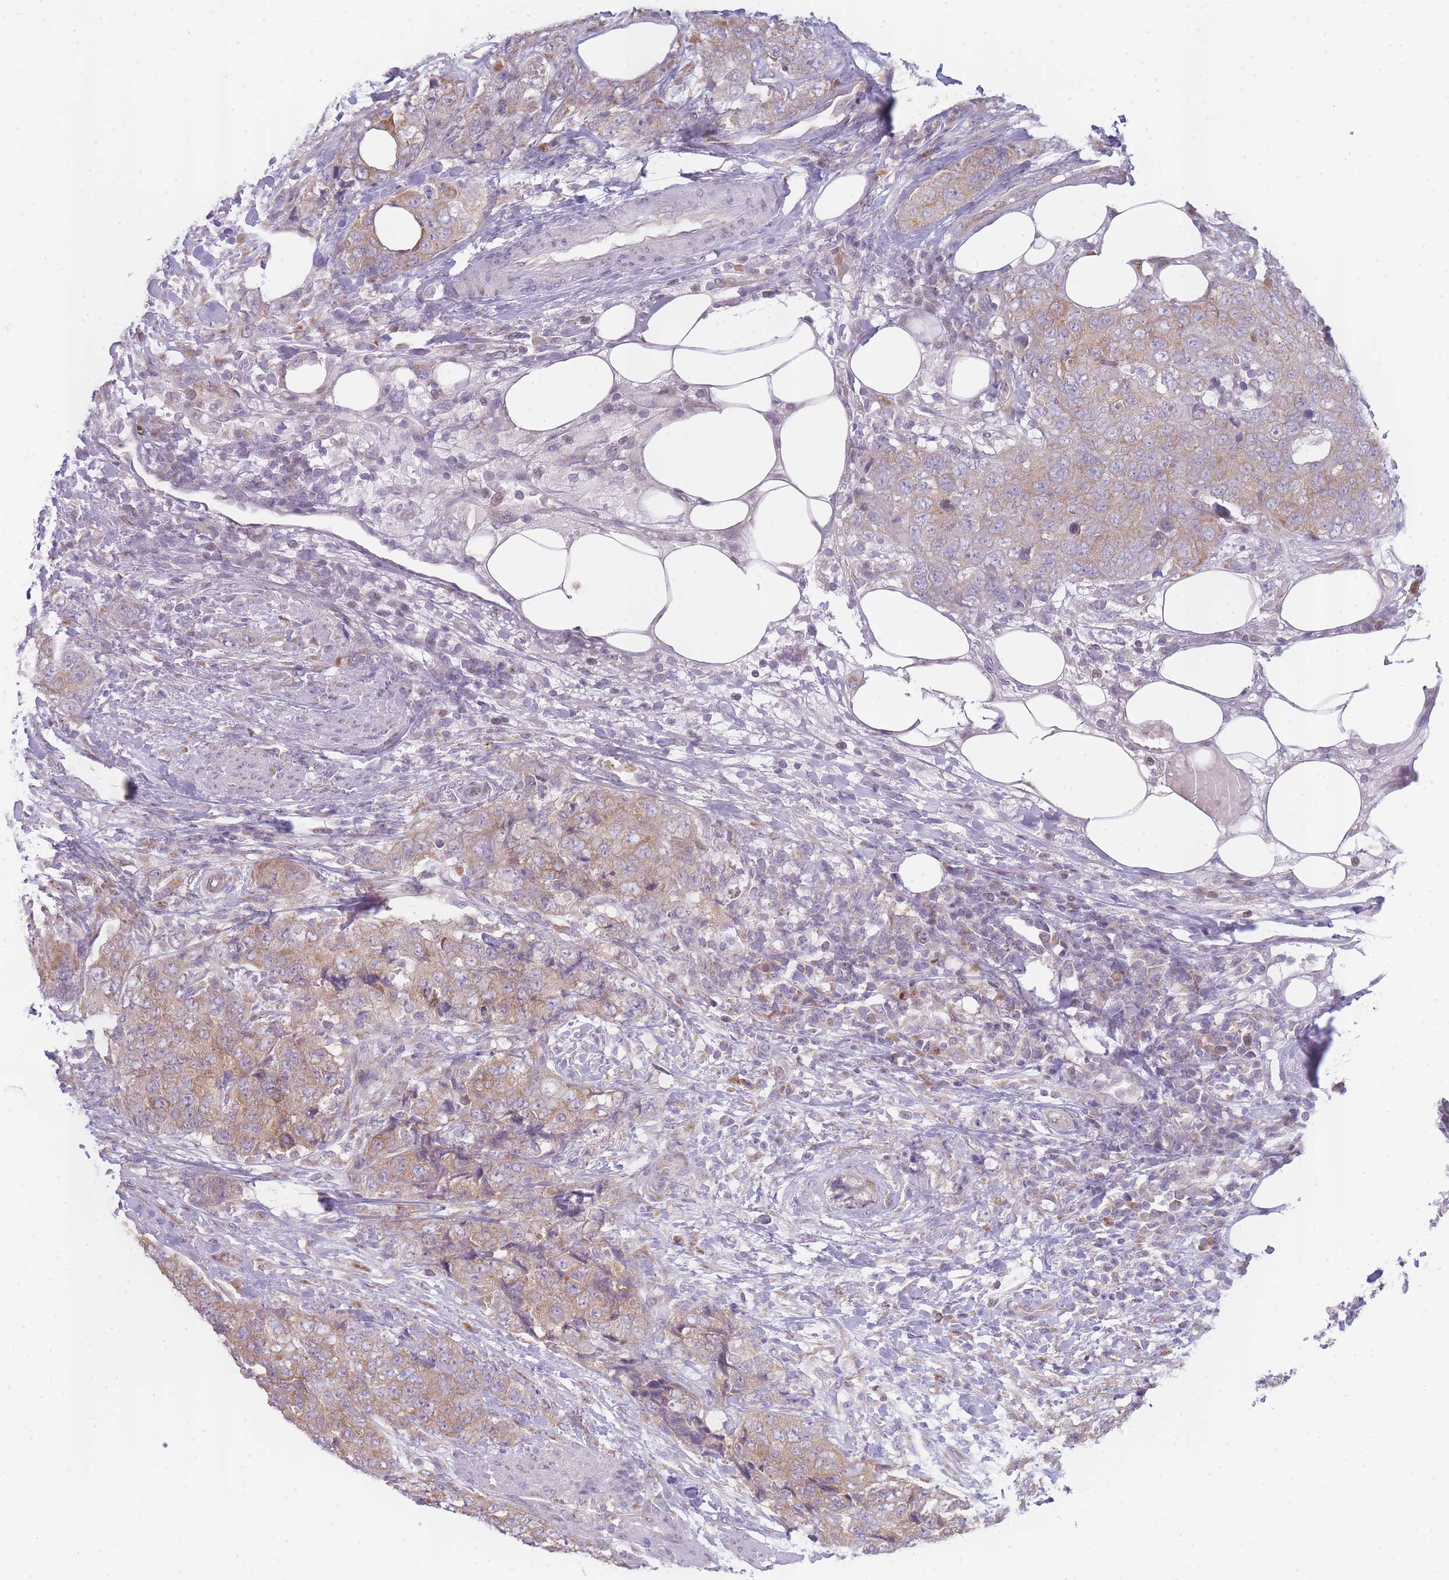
{"staining": {"intensity": "weak", "quantity": "25%-75%", "location": "cytoplasmic/membranous"}, "tissue": "urothelial cancer", "cell_type": "Tumor cells", "image_type": "cancer", "snomed": [{"axis": "morphology", "description": "Urothelial carcinoma, High grade"}, {"axis": "topography", "description": "Urinary bladder"}], "caption": "Immunohistochemistry of human high-grade urothelial carcinoma demonstrates low levels of weak cytoplasmic/membranous staining in approximately 25%-75% of tumor cells.", "gene": "OR5L2", "patient": {"sex": "female", "age": 78}}